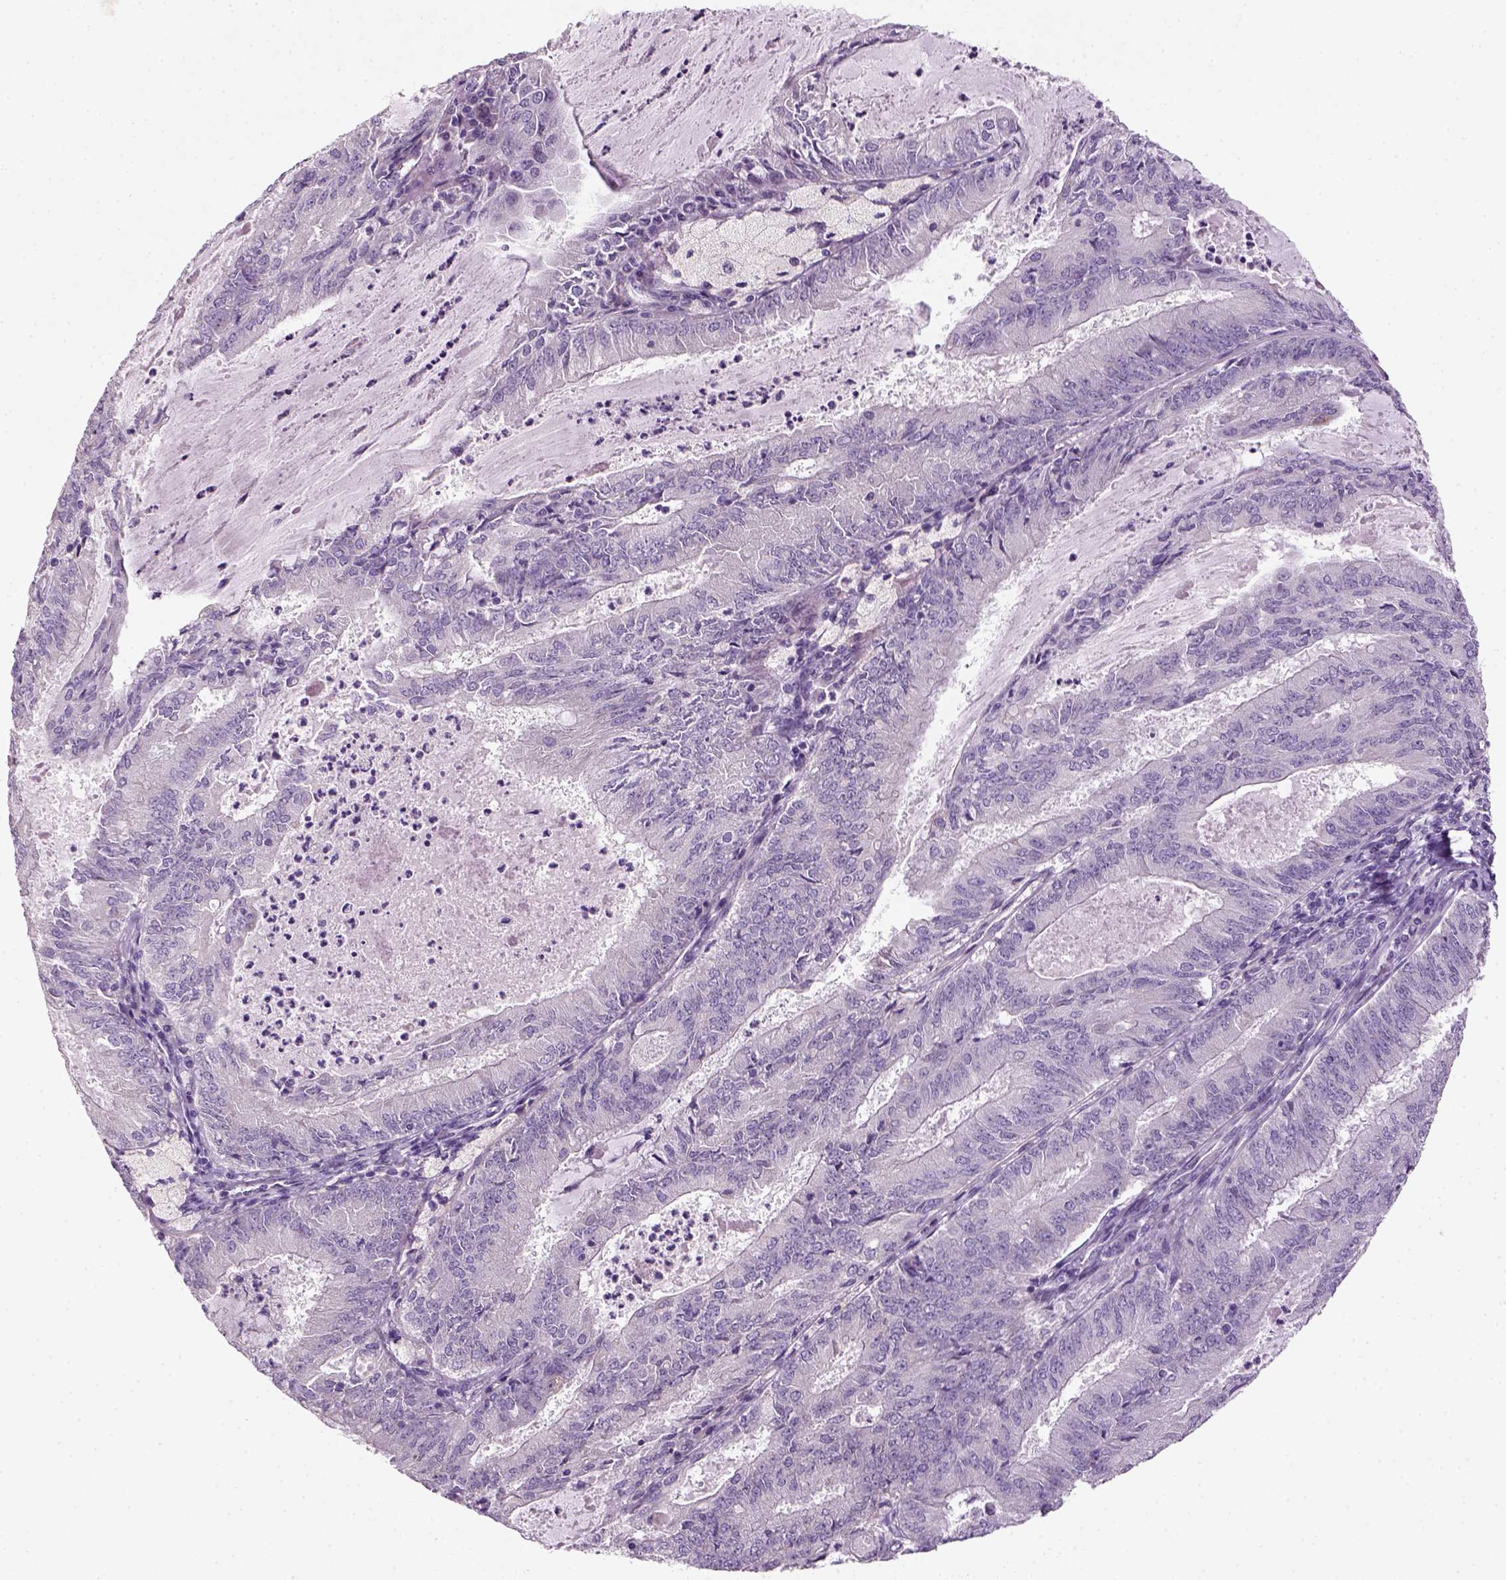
{"staining": {"intensity": "negative", "quantity": "none", "location": "none"}, "tissue": "endometrial cancer", "cell_type": "Tumor cells", "image_type": "cancer", "snomed": [{"axis": "morphology", "description": "Adenocarcinoma, NOS"}, {"axis": "topography", "description": "Endometrium"}], "caption": "Tumor cells show no significant protein expression in endometrial cancer (adenocarcinoma).", "gene": "NUDT6", "patient": {"sex": "female", "age": 57}}